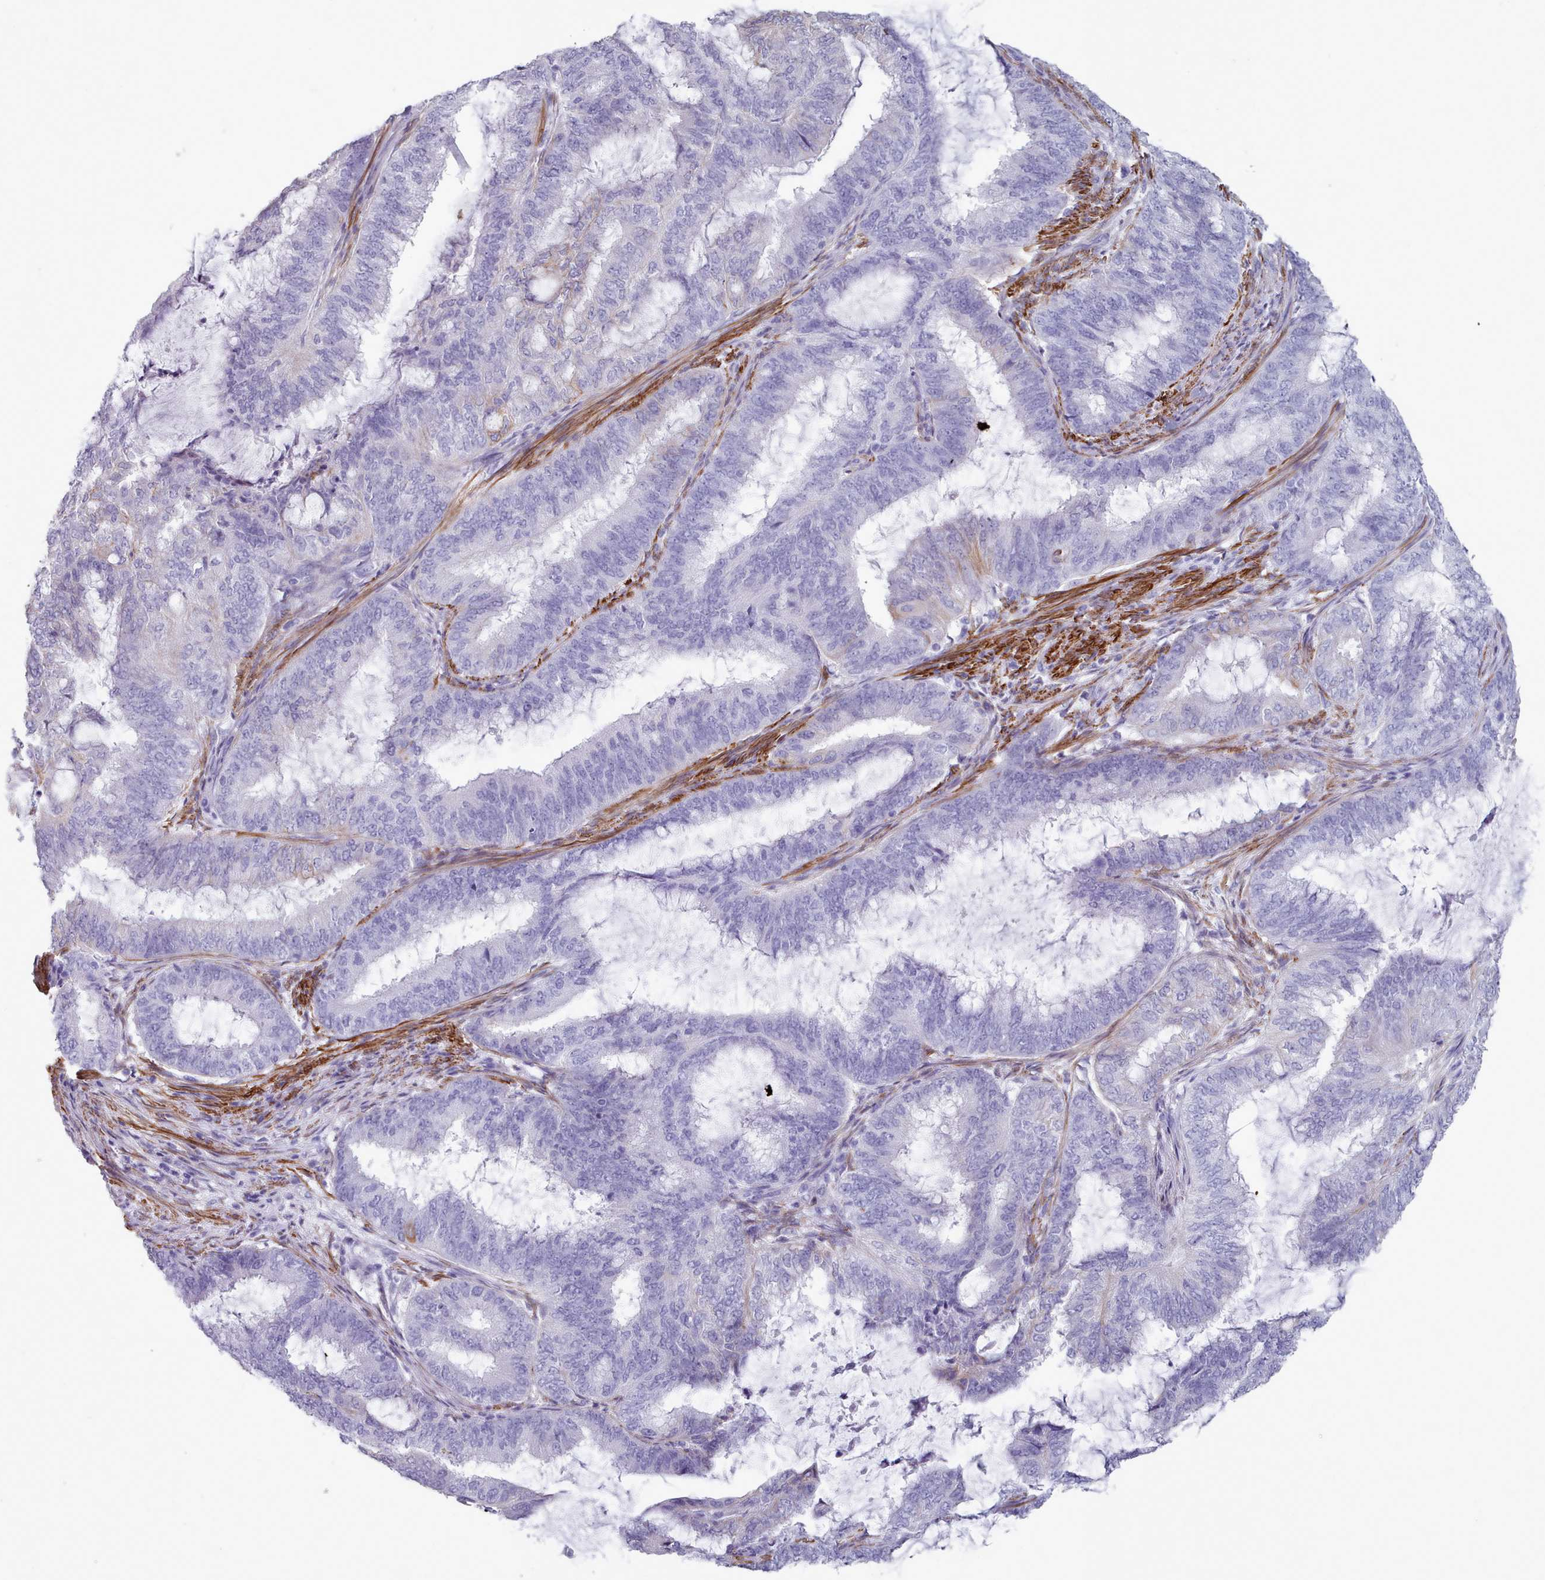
{"staining": {"intensity": "negative", "quantity": "none", "location": "none"}, "tissue": "endometrial cancer", "cell_type": "Tumor cells", "image_type": "cancer", "snomed": [{"axis": "morphology", "description": "Adenocarcinoma, NOS"}, {"axis": "topography", "description": "Endometrium"}], "caption": "Immunohistochemical staining of endometrial cancer shows no significant positivity in tumor cells.", "gene": "FPGS", "patient": {"sex": "female", "age": 51}}